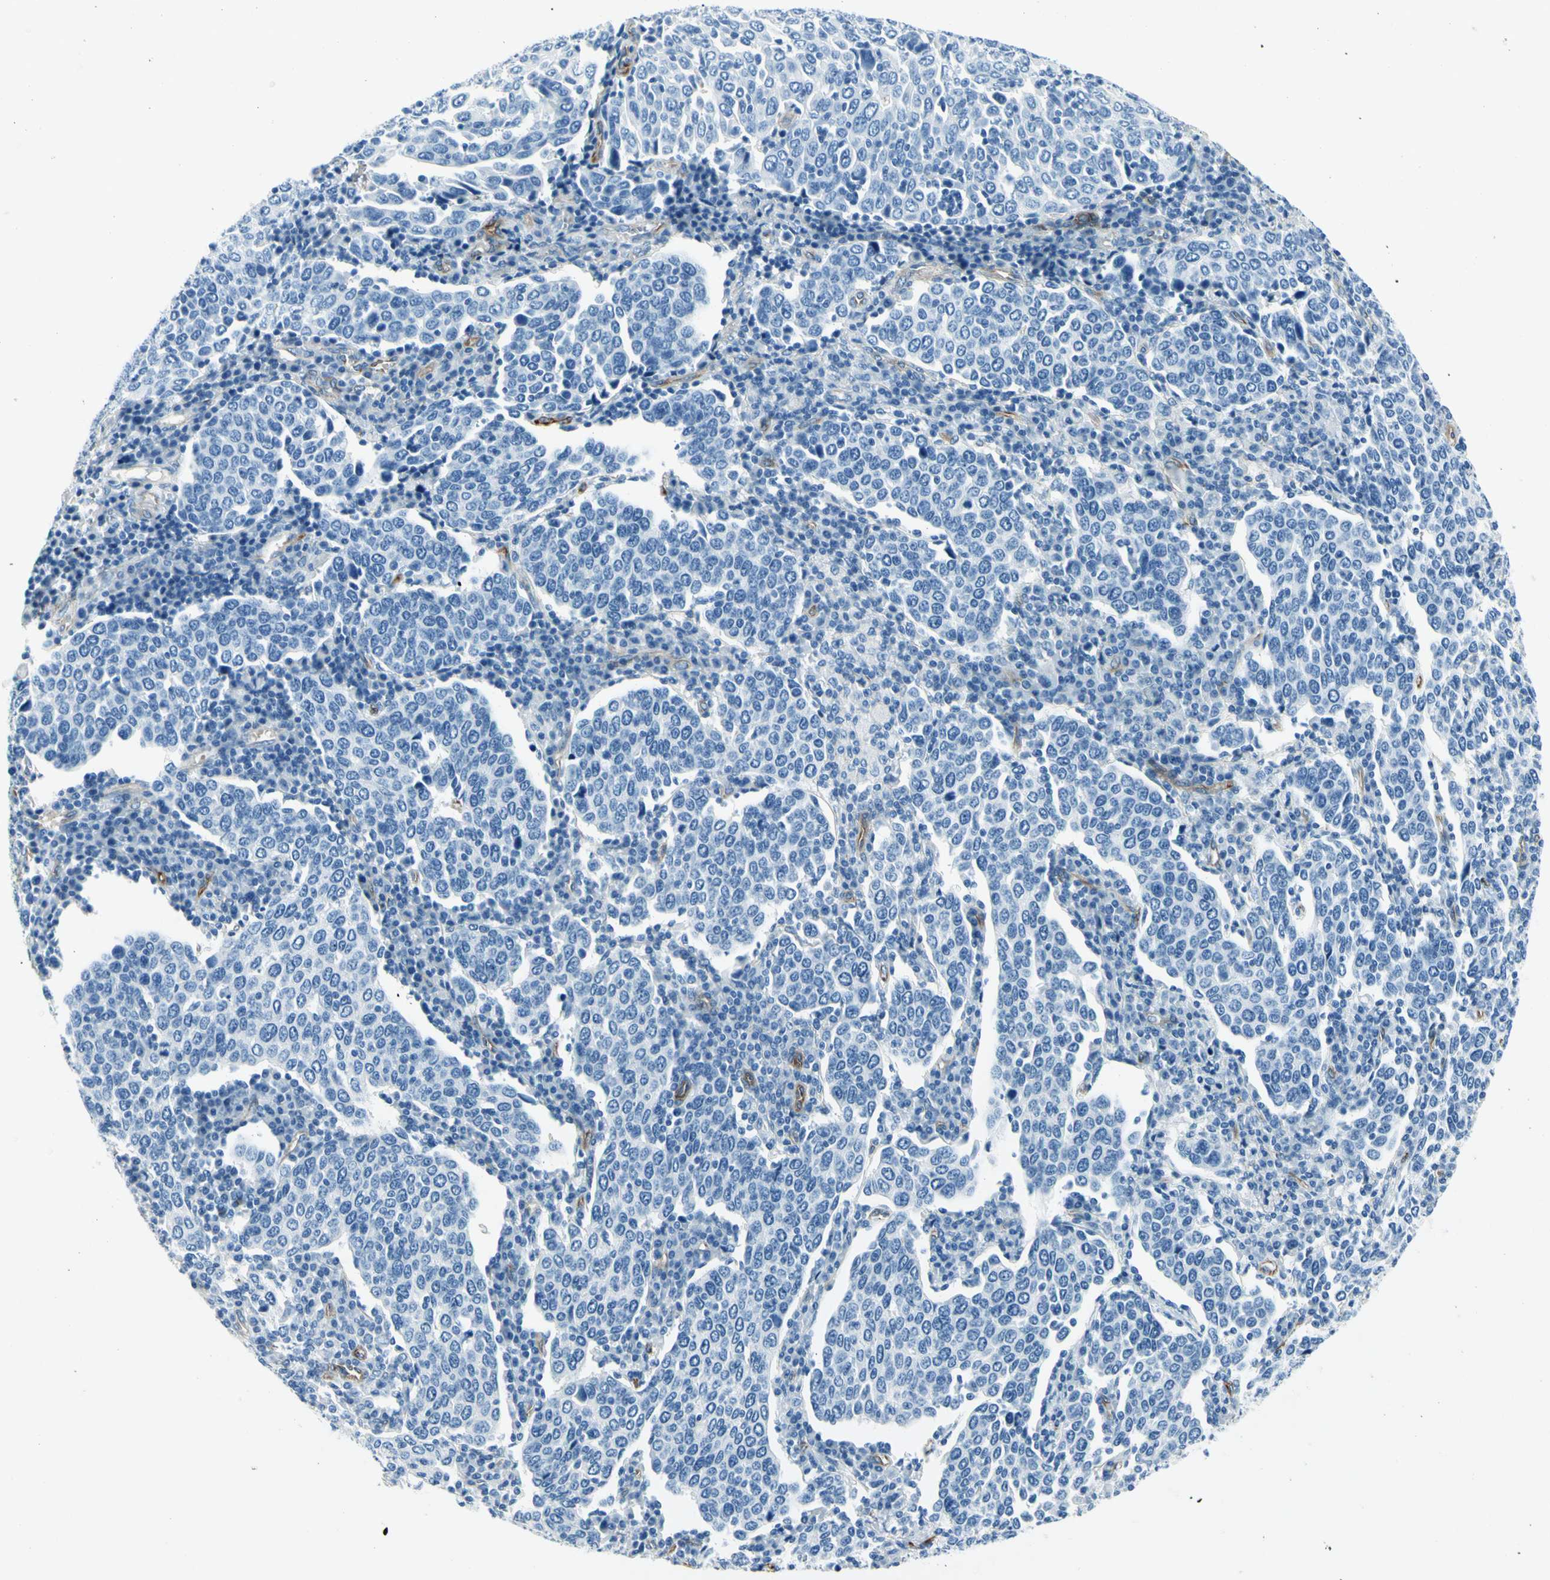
{"staining": {"intensity": "negative", "quantity": "none", "location": "none"}, "tissue": "cervical cancer", "cell_type": "Tumor cells", "image_type": "cancer", "snomed": [{"axis": "morphology", "description": "Squamous cell carcinoma, NOS"}, {"axis": "topography", "description": "Cervix"}], "caption": "This is an immunohistochemistry histopathology image of human cervical squamous cell carcinoma. There is no expression in tumor cells.", "gene": "PTH2R", "patient": {"sex": "female", "age": 40}}